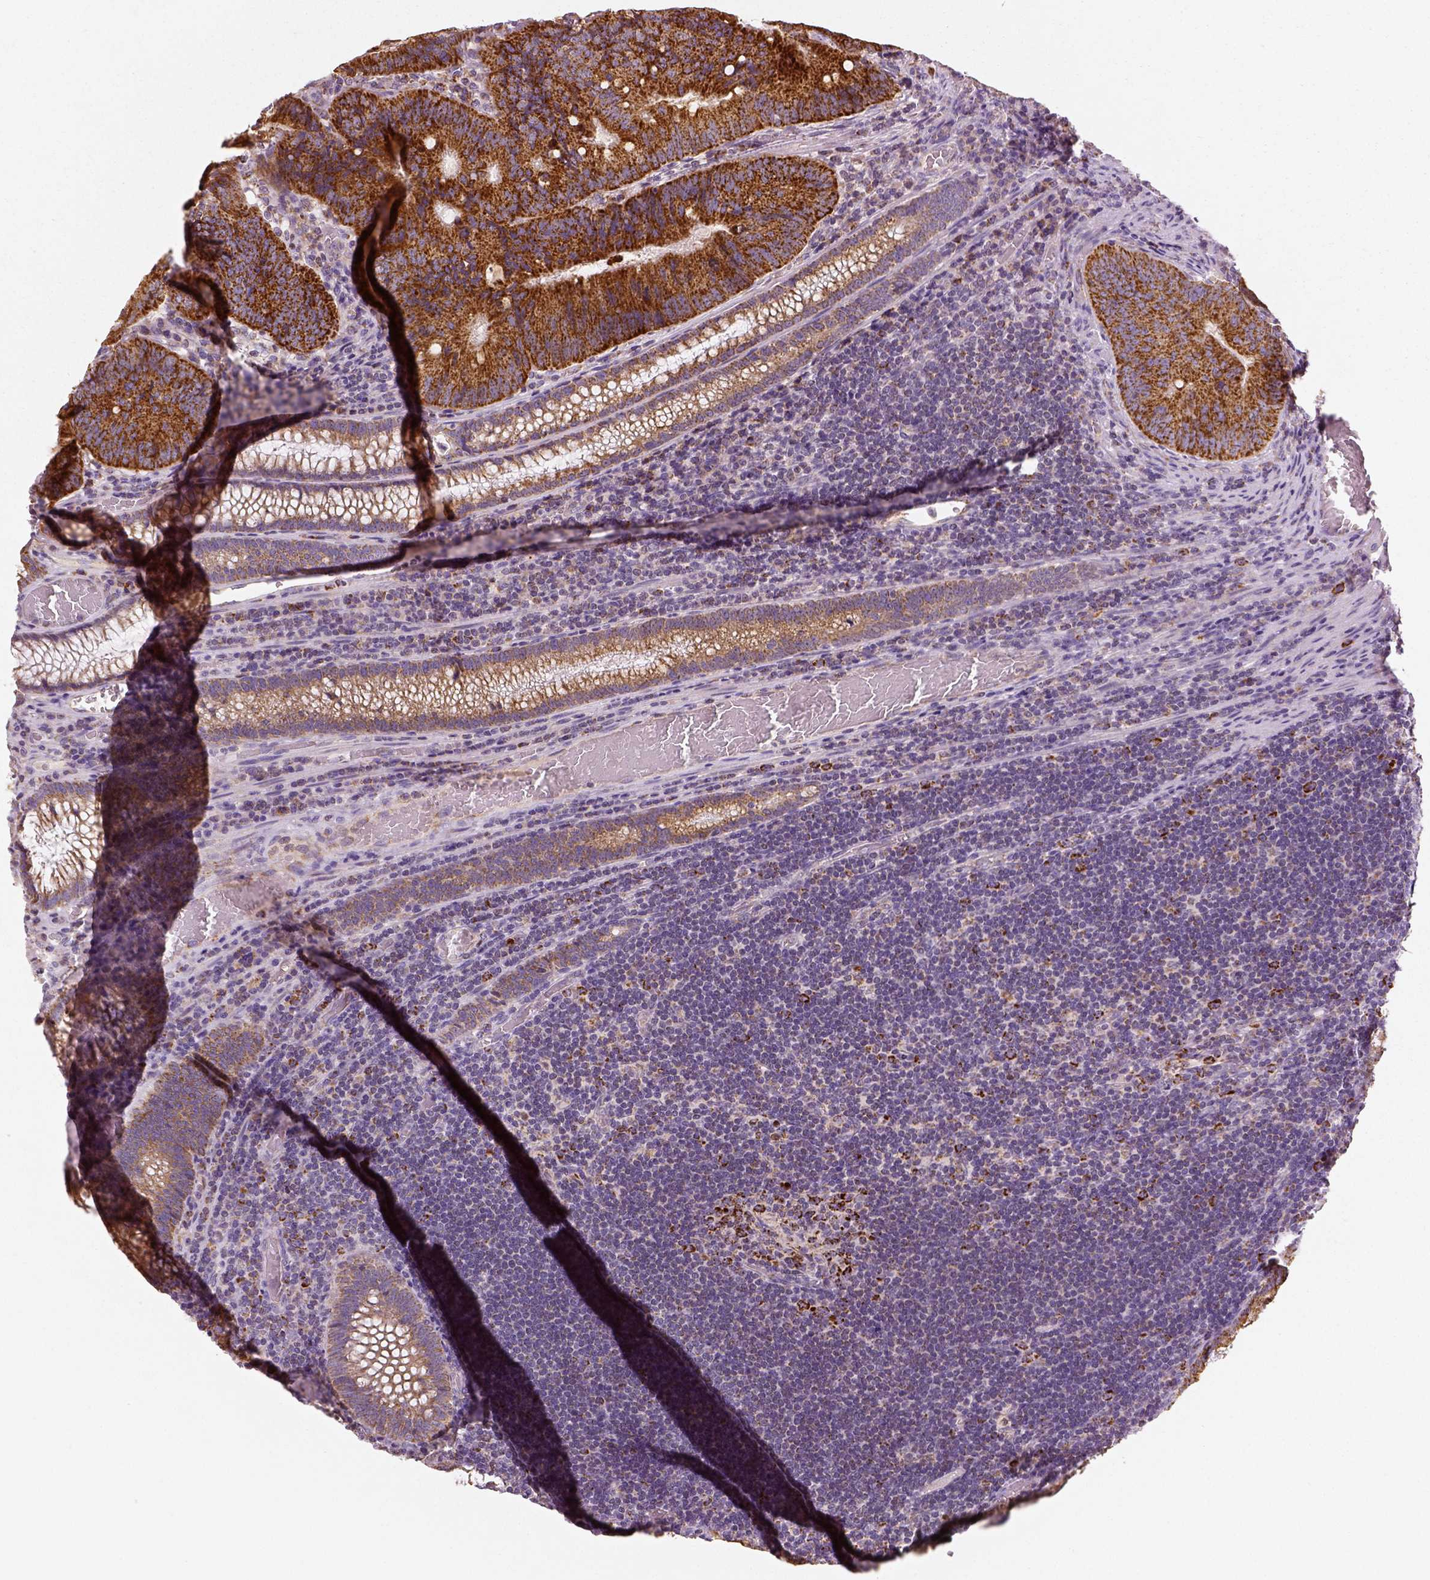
{"staining": {"intensity": "strong", "quantity": ">75%", "location": "cytoplasmic/membranous"}, "tissue": "colorectal cancer", "cell_type": "Tumor cells", "image_type": "cancer", "snomed": [{"axis": "morphology", "description": "Adenocarcinoma, NOS"}, {"axis": "topography", "description": "Colon"}], "caption": "Immunohistochemistry (IHC) (DAB (3,3'-diaminobenzidine)) staining of human colorectal adenocarcinoma shows strong cytoplasmic/membranous protein expression in approximately >75% of tumor cells.", "gene": "PGAM5", "patient": {"sex": "male", "age": 67}}